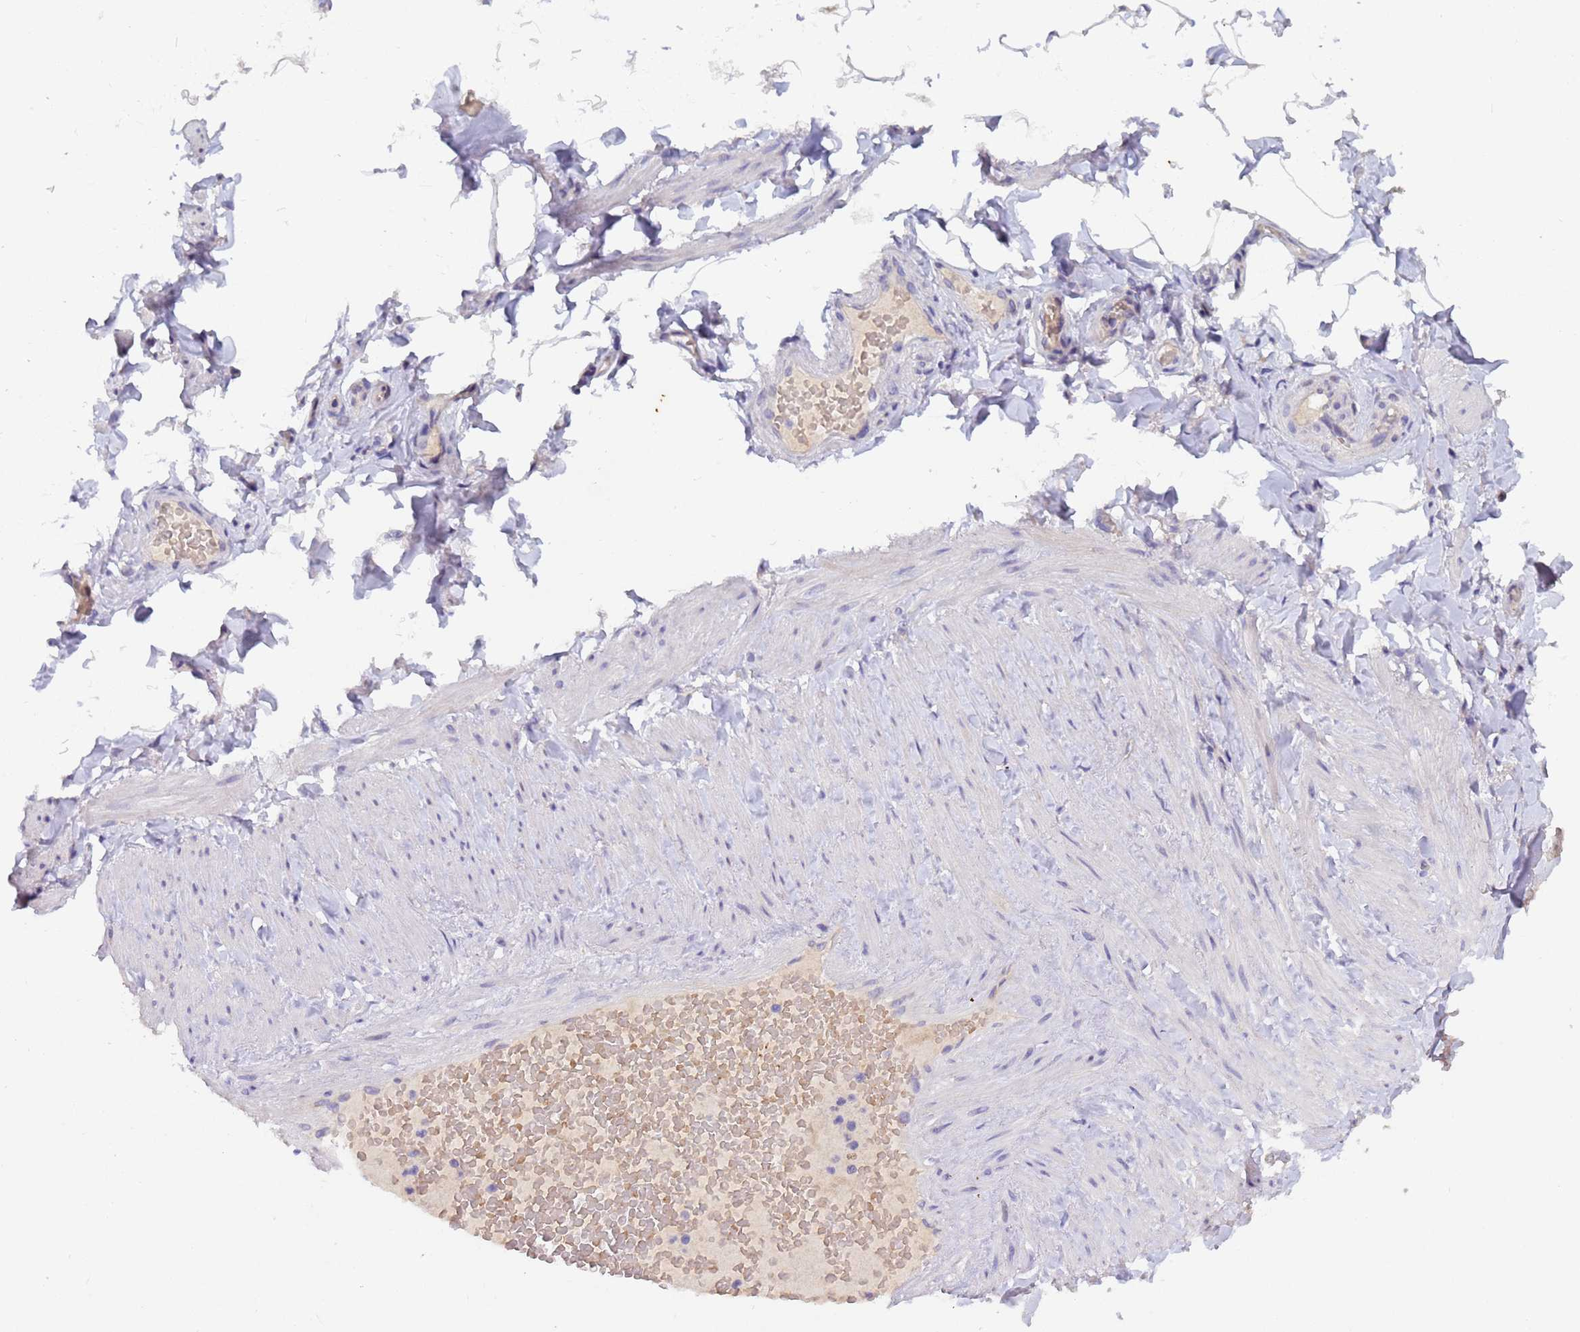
{"staining": {"intensity": "negative", "quantity": "none", "location": "none"}, "tissue": "adipose tissue", "cell_type": "Adipocytes", "image_type": "normal", "snomed": [{"axis": "morphology", "description": "Normal tissue, NOS"}, {"axis": "topography", "description": "Soft tissue"}, {"axis": "topography", "description": "Vascular tissue"}], "caption": "DAB immunohistochemical staining of normal human adipose tissue reveals no significant expression in adipocytes. (DAB (3,3'-diaminobenzidine) immunohistochemistry with hematoxylin counter stain).", "gene": "IHO1", "patient": {"sex": "male", "age": 54}}